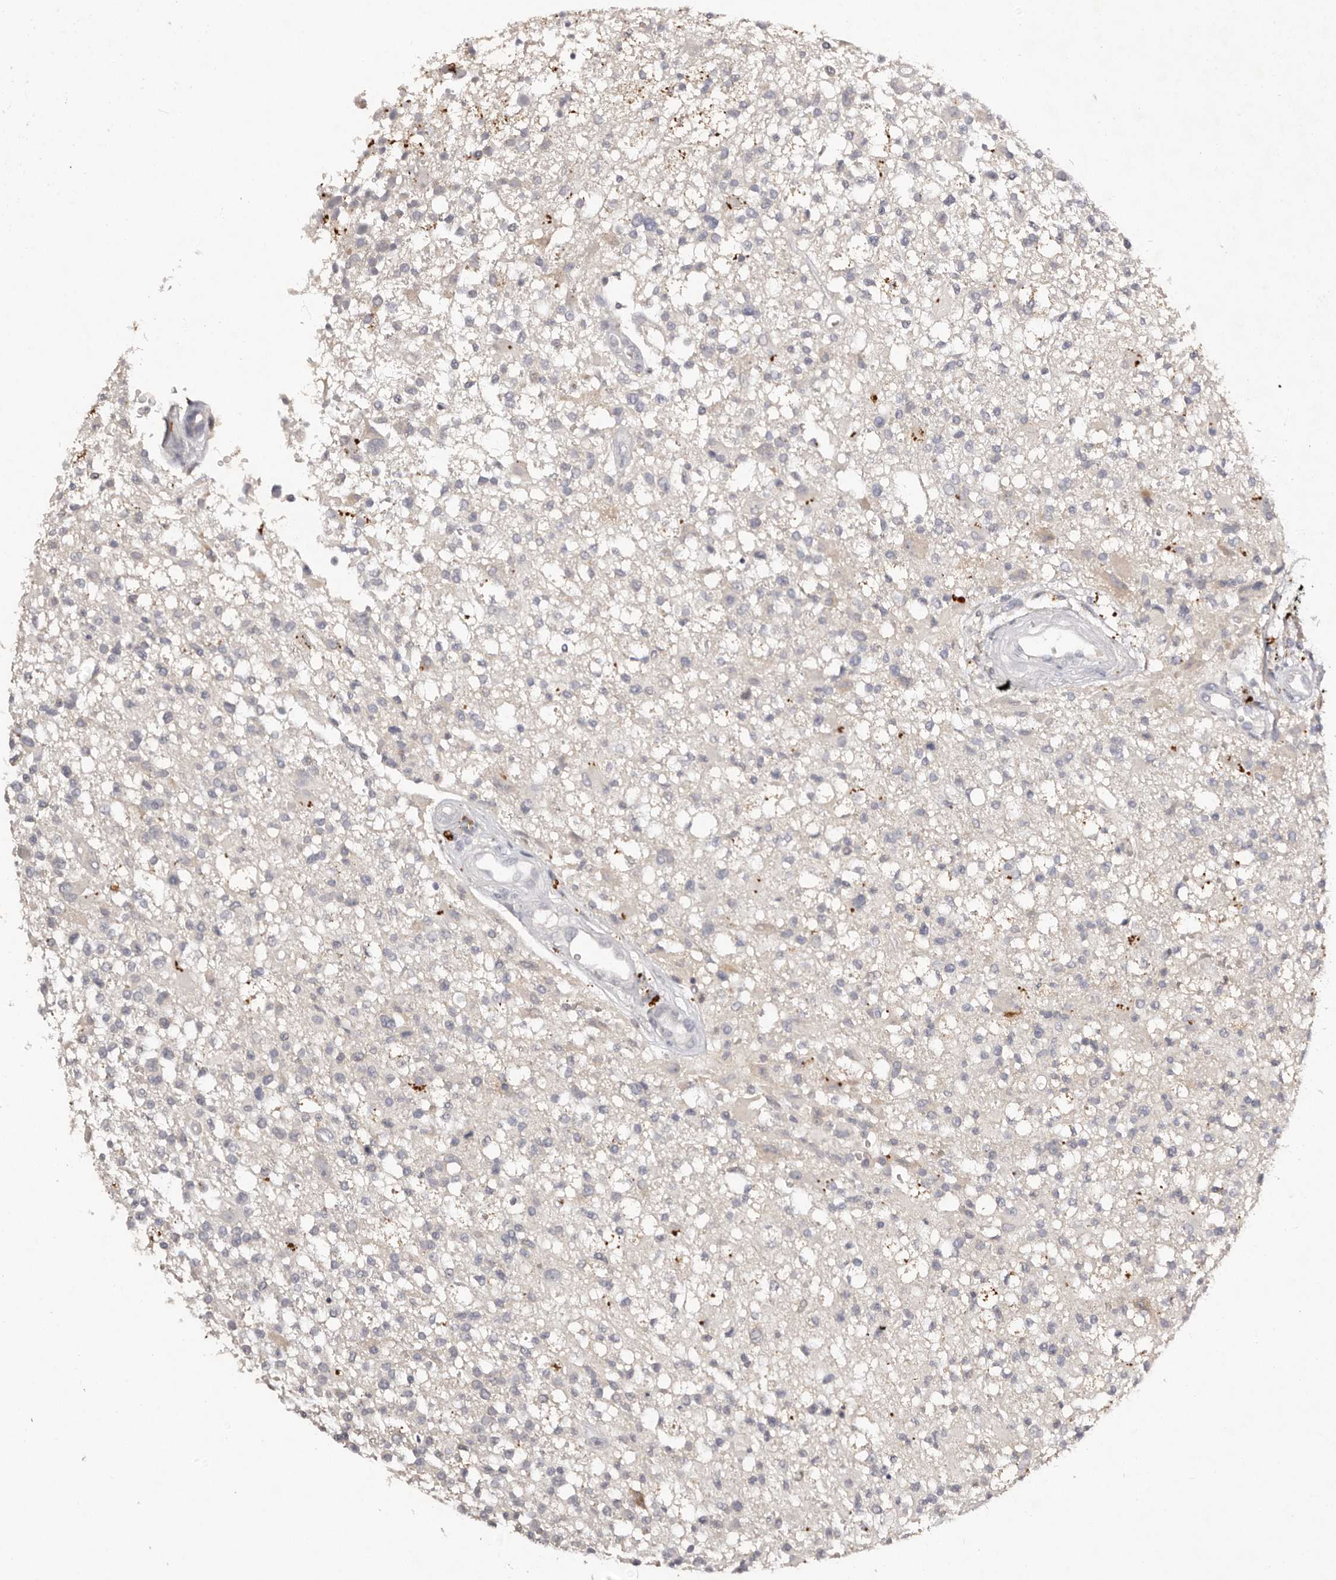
{"staining": {"intensity": "negative", "quantity": "none", "location": "none"}, "tissue": "glioma", "cell_type": "Tumor cells", "image_type": "cancer", "snomed": [{"axis": "morphology", "description": "Glioma, malignant, High grade"}, {"axis": "morphology", "description": "Glioblastoma, NOS"}, {"axis": "topography", "description": "Brain"}], "caption": "Human glioblastoma stained for a protein using IHC reveals no positivity in tumor cells.", "gene": "SCUBE2", "patient": {"sex": "male", "age": 60}}